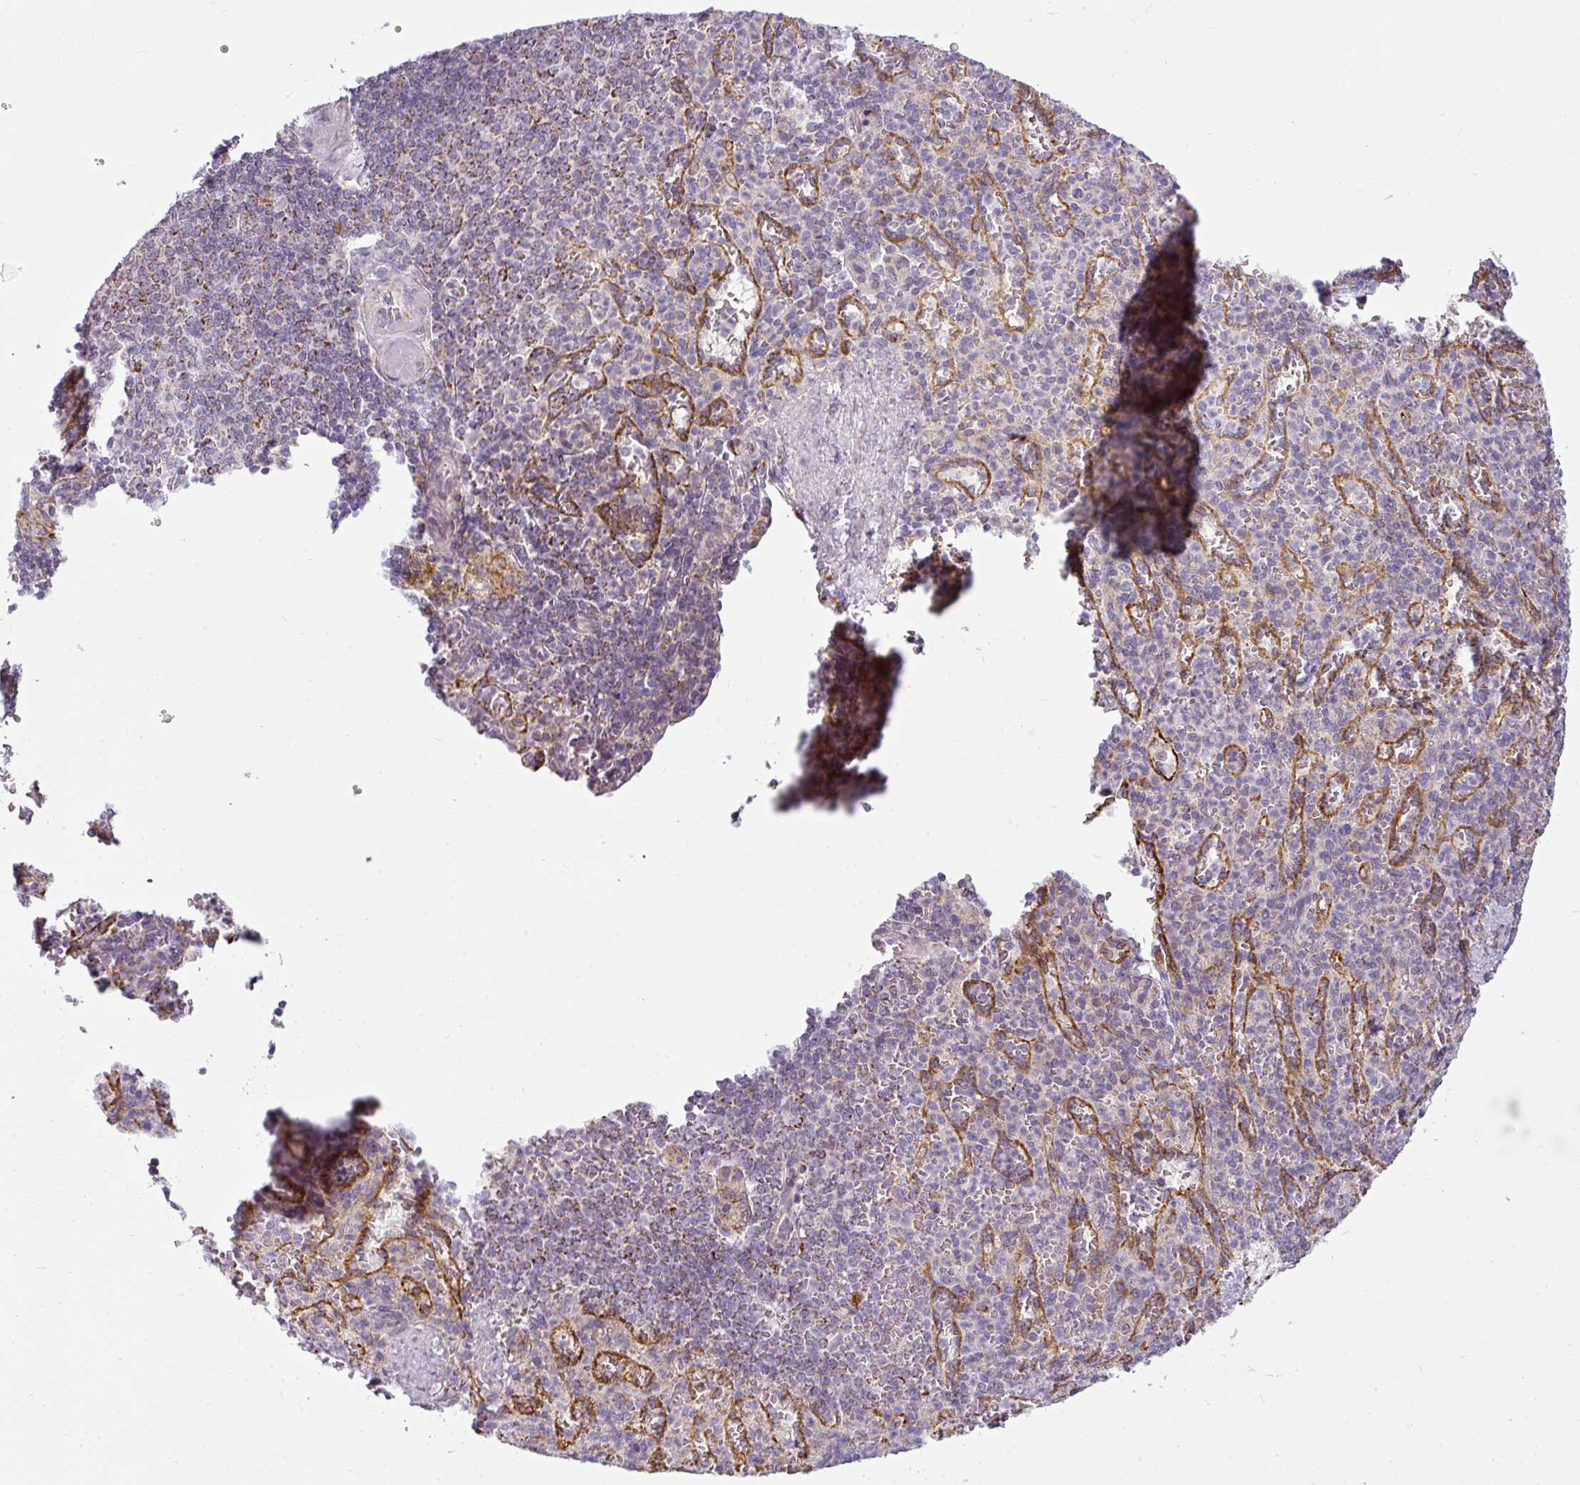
{"staining": {"intensity": "moderate", "quantity": "<25%", "location": "cytoplasmic/membranous"}, "tissue": "spleen", "cell_type": "Cells in red pulp", "image_type": "normal", "snomed": [{"axis": "morphology", "description": "Normal tissue, NOS"}, {"axis": "topography", "description": "Spleen"}], "caption": "Spleen stained with DAB (3,3'-diaminobenzidine) IHC demonstrates low levels of moderate cytoplasmic/membranous positivity in approximately <25% of cells in red pulp. (DAB IHC, brown staining for protein, blue staining for nuclei).", "gene": "ANKRD18A", "patient": {"sex": "female", "age": 74}}